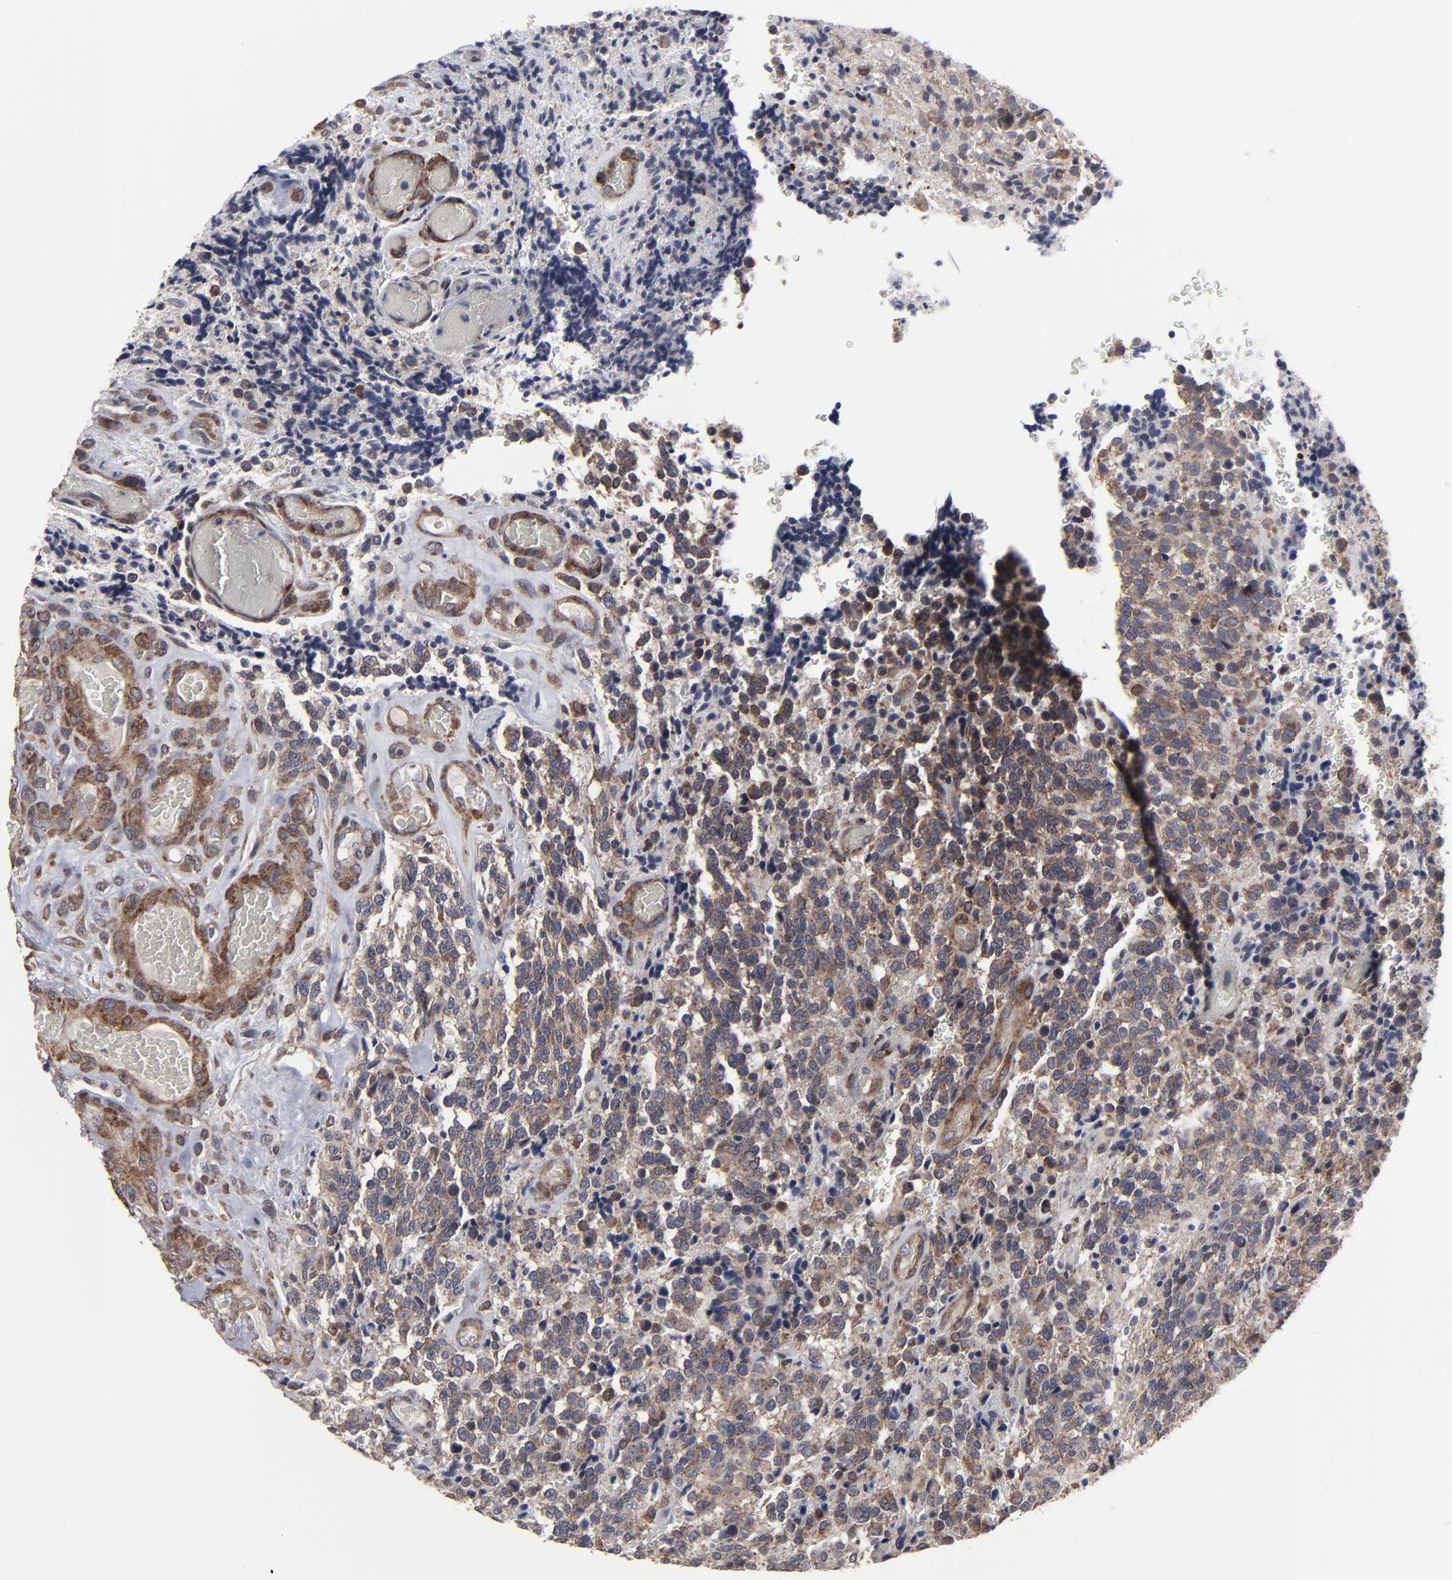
{"staining": {"intensity": "moderate", "quantity": ">75%", "location": "cytoplasmic/membranous"}, "tissue": "glioma", "cell_type": "Tumor cells", "image_type": "cancer", "snomed": [{"axis": "morphology", "description": "Glioma, malignant, High grade"}, {"axis": "topography", "description": "Brain"}], "caption": "This is an image of immunohistochemistry staining of malignant high-grade glioma, which shows moderate expression in the cytoplasmic/membranous of tumor cells.", "gene": "KIAA2026", "patient": {"sex": "male", "age": 36}}